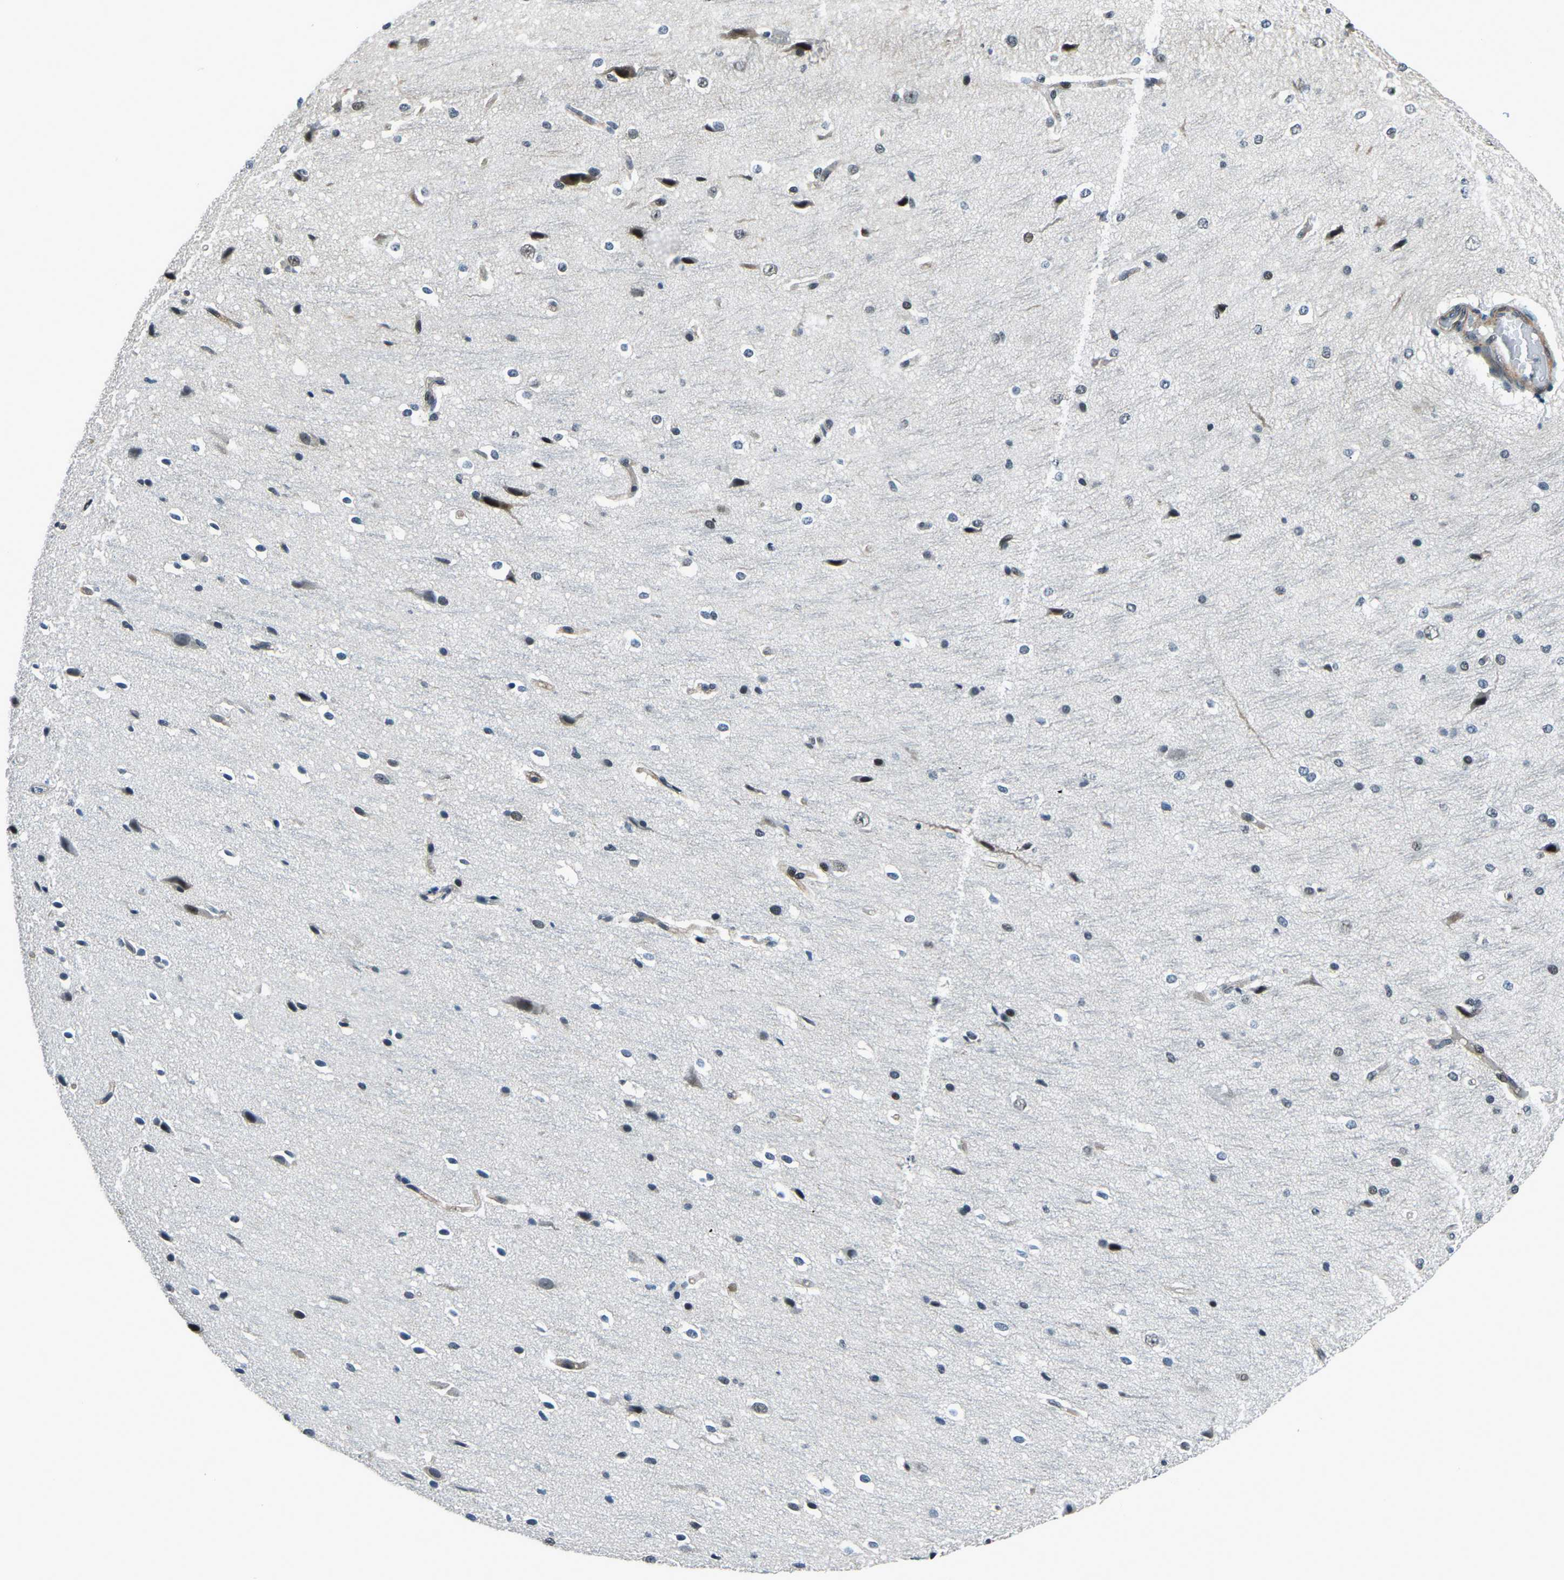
{"staining": {"intensity": "negative", "quantity": "none", "location": "none"}, "tissue": "cerebral cortex", "cell_type": "Endothelial cells", "image_type": "normal", "snomed": [{"axis": "morphology", "description": "Normal tissue, NOS"}, {"axis": "morphology", "description": "Developmental malformation"}, {"axis": "topography", "description": "Cerebral cortex"}], "caption": "Immunohistochemistry image of benign cerebral cortex: cerebral cortex stained with DAB (3,3'-diaminobenzidine) reveals no significant protein expression in endothelial cells. (Immunohistochemistry (ihc), brightfield microscopy, high magnification).", "gene": "PRCC", "patient": {"sex": "female", "age": 30}}